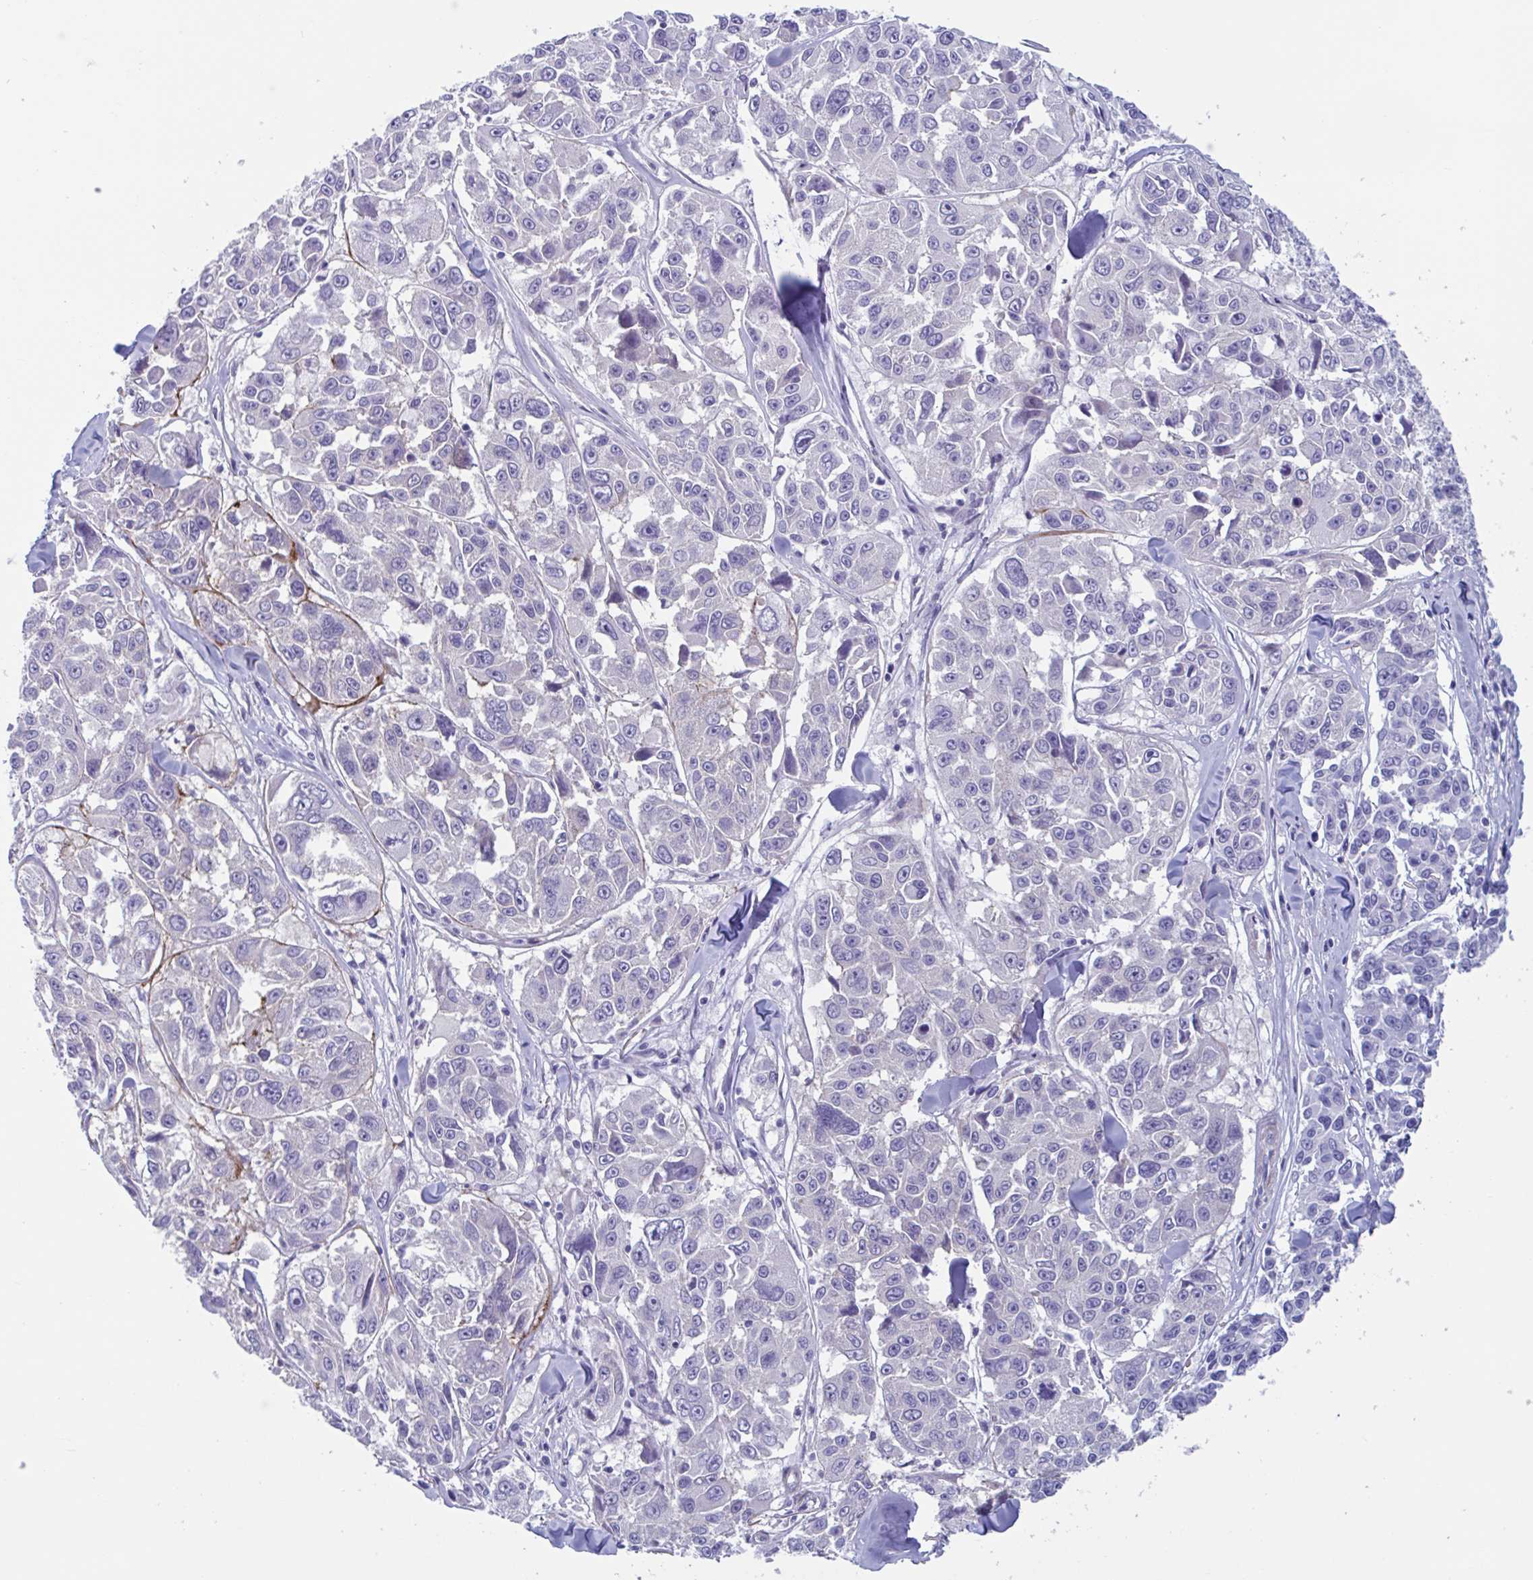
{"staining": {"intensity": "negative", "quantity": "none", "location": "none"}, "tissue": "melanoma", "cell_type": "Tumor cells", "image_type": "cancer", "snomed": [{"axis": "morphology", "description": "Malignant melanoma, NOS"}, {"axis": "topography", "description": "Skin"}], "caption": "Melanoma was stained to show a protein in brown. There is no significant expression in tumor cells.", "gene": "LPIN3", "patient": {"sex": "female", "age": 66}}